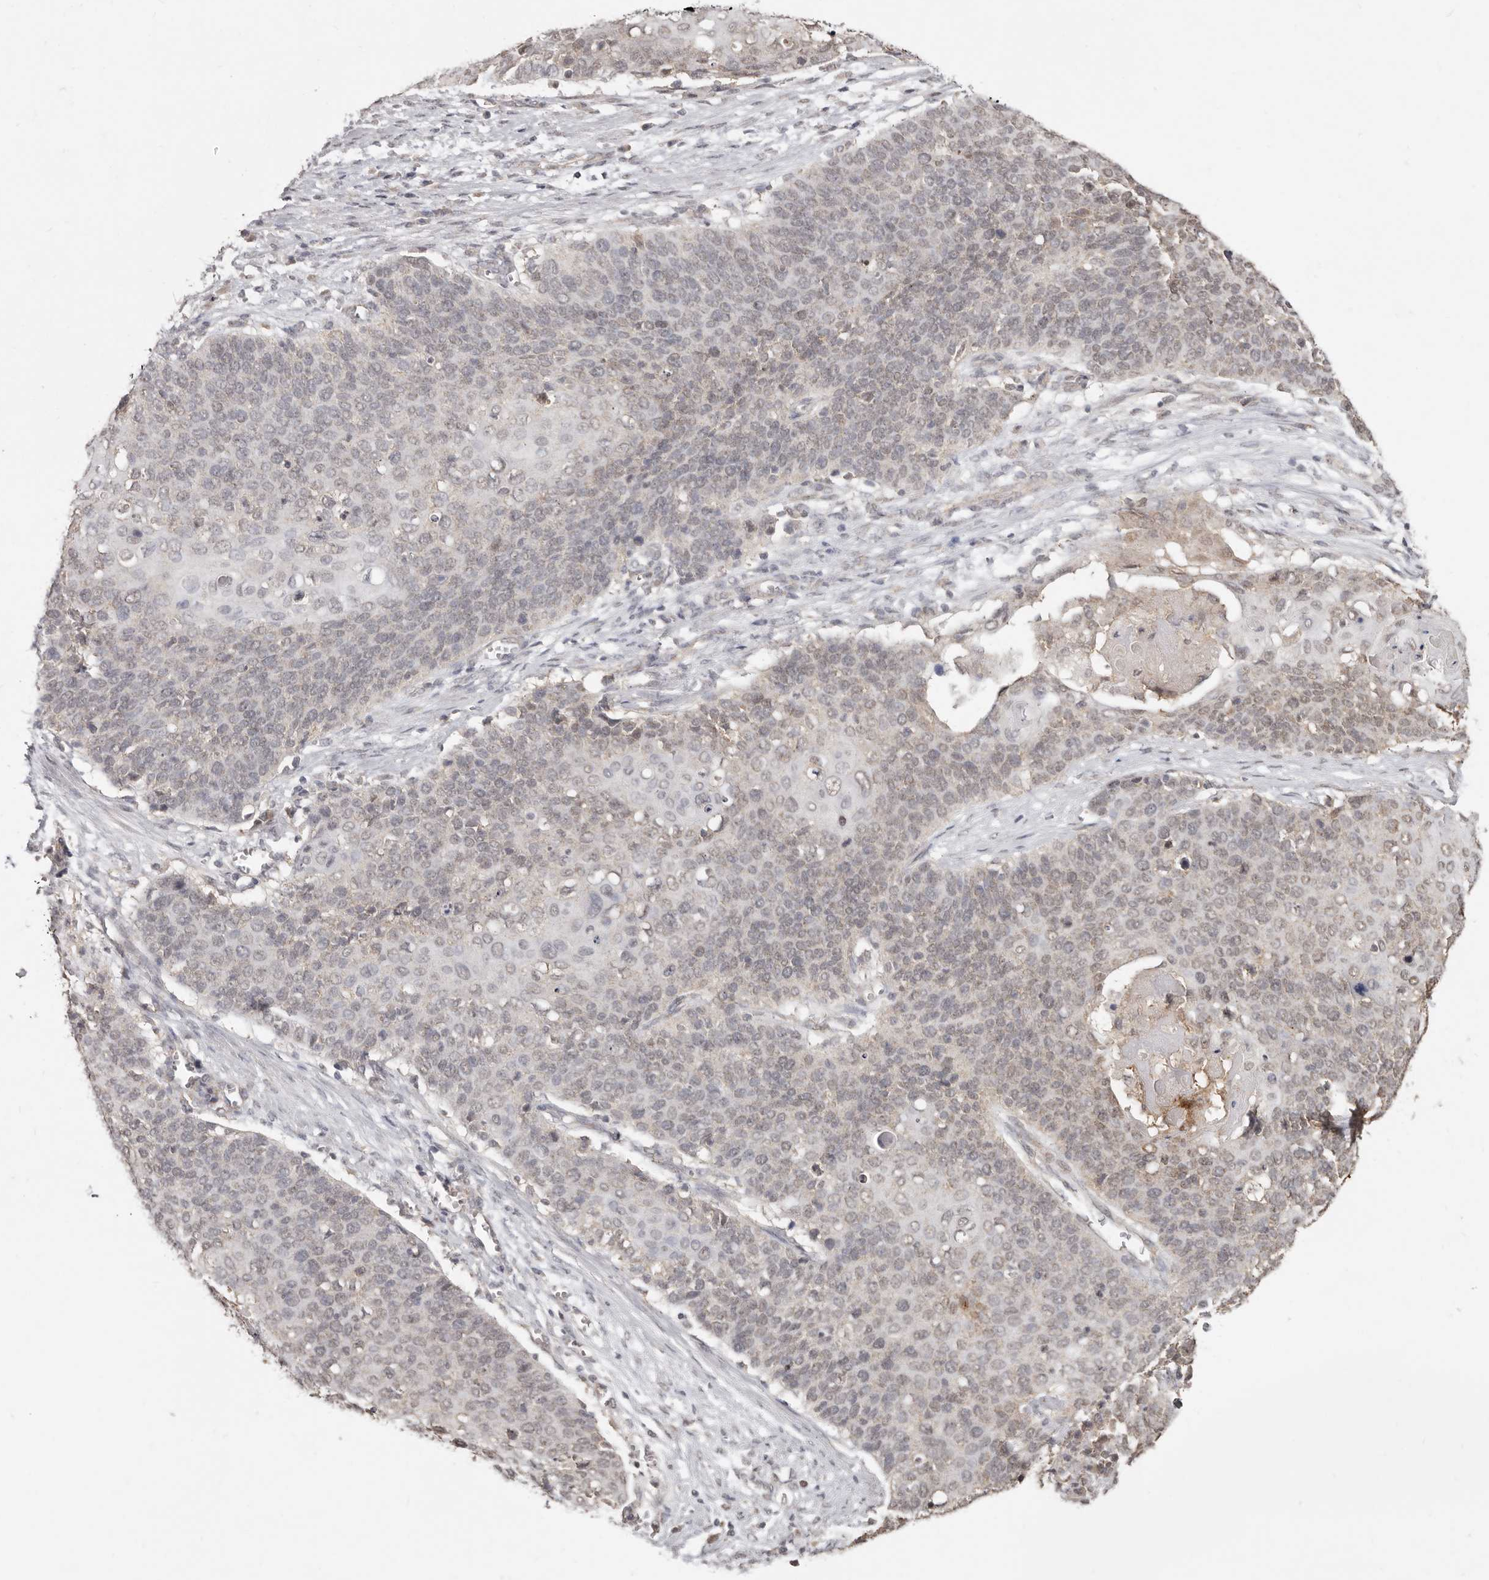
{"staining": {"intensity": "weak", "quantity": ">75%", "location": "nuclear"}, "tissue": "cervical cancer", "cell_type": "Tumor cells", "image_type": "cancer", "snomed": [{"axis": "morphology", "description": "Squamous cell carcinoma, NOS"}, {"axis": "topography", "description": "Cervix"}], "caption": "About >75% of tumor cells in human cervical cancer (squamous cell carcinoma) exhibit weak nuclear protein positivity as visualized by brown immunohistochemical staining.", "gene": "LINGO2", "patient": {"sex": "female", "age": 39}}